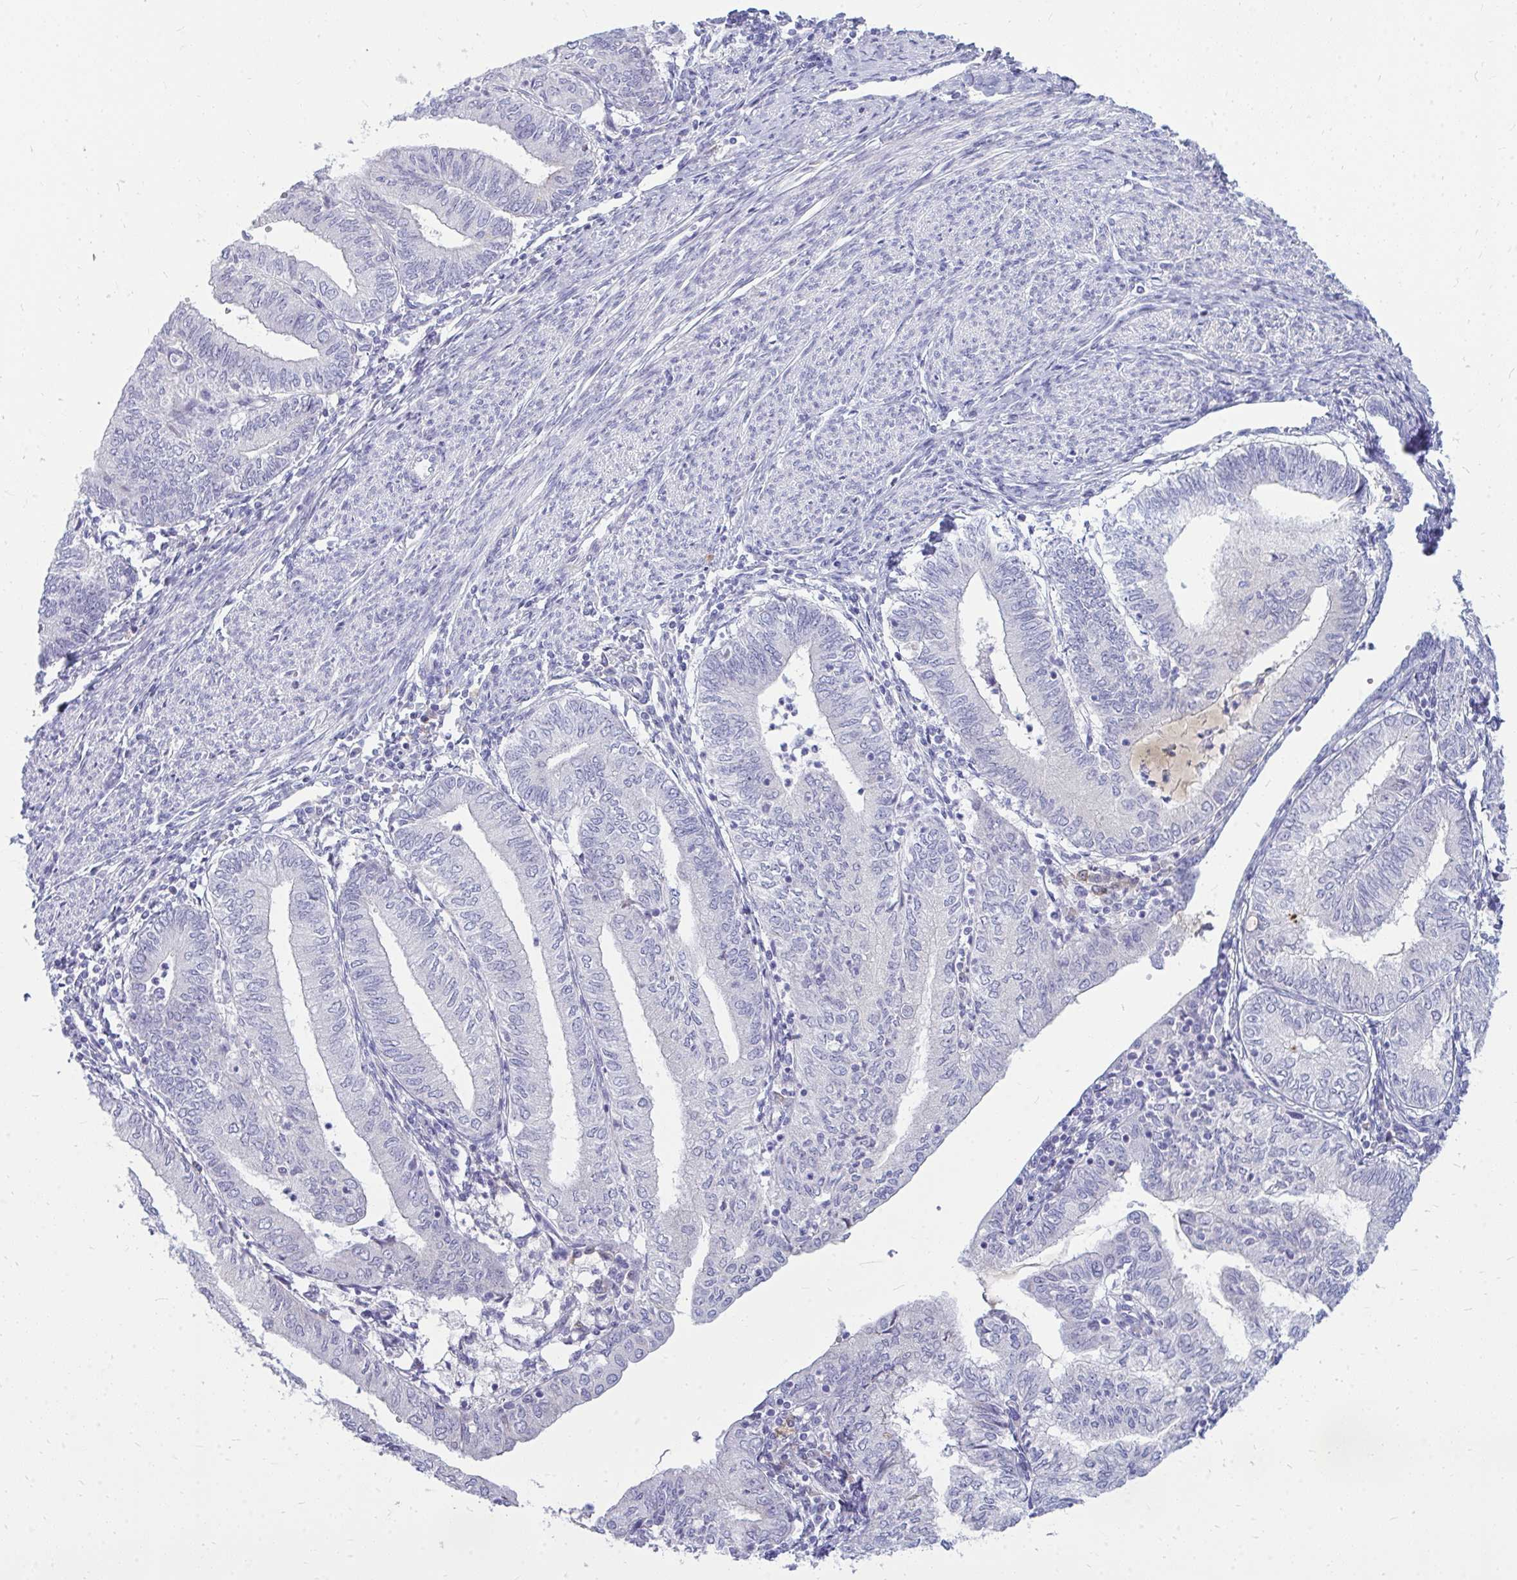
{"staining": {"intensity": "negative", "quantity": "none", "location": "none"}, "tissue": "endometrial cancer", "cell_type": "Tumor cells", "image_type": "cancer", "snomed": [{"axis": "morphology", "description": "Adenocarcinoma, NOS"}, {"axis": "topography", "description": "Endometrium"}], "caption": "Endometrial cancer (adenocarcinoma) was stained to show a protein in brown. There is no significant positivity in tumor cells.", "gene": "ZSCAN25", "patient": {"sex": "female", "age": 66}}